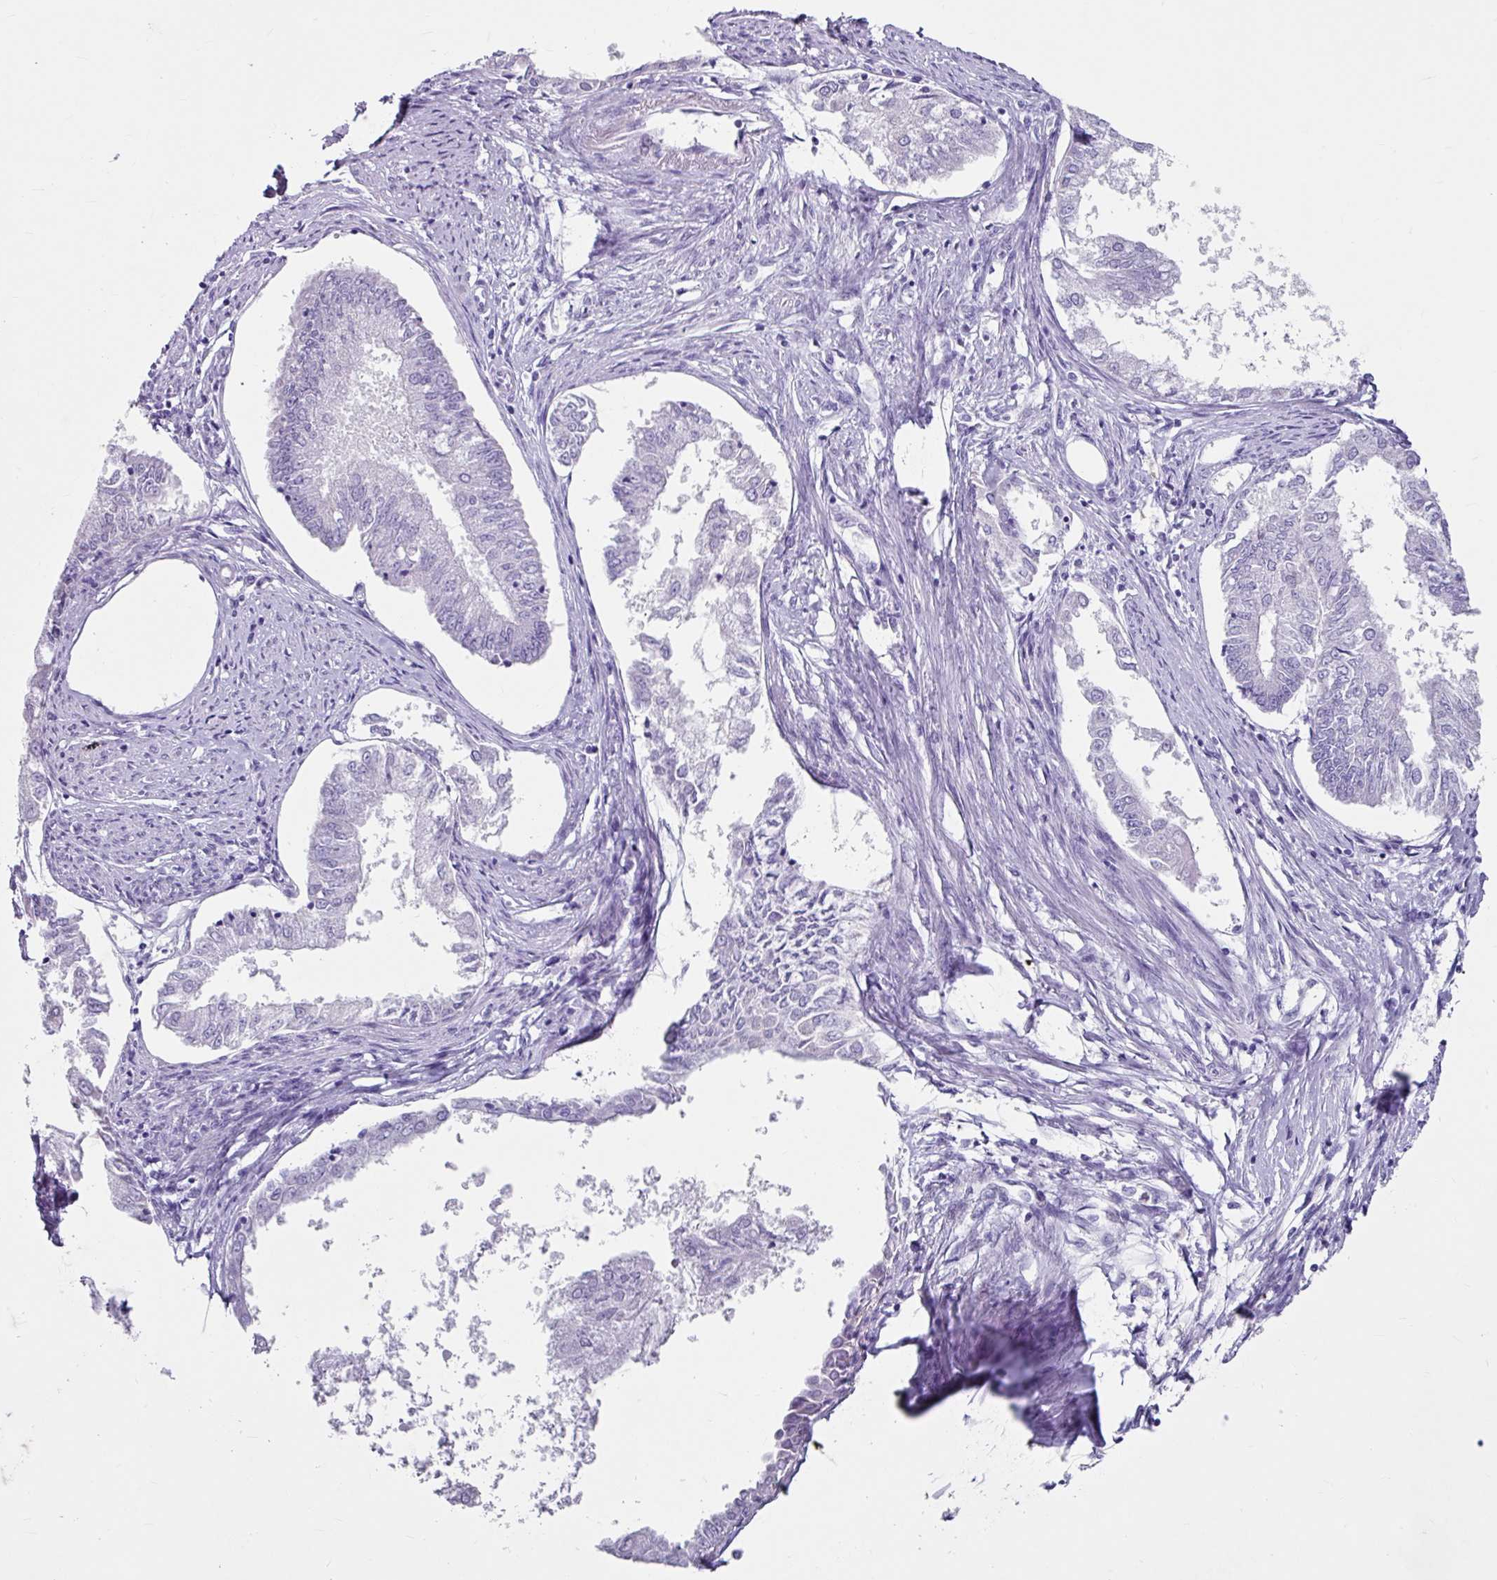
{"staining": {"intensity": "negative", "quantity": "none", "location": "none"}, "tissue": "endometrial cancer", "cell_type": "Tumor cells", "image_type": "cancer", "snomed": [{"axis": "morphology", "description": "Adenocarcinoma, NOS"}, {"axis": "topography", "description": "Endometrium"}], "caption": "This is an IHC photomicrograph of endometrial adenocarcinoma. There is no staining in tumor cells.", "gene": "ANKRD1", "patient": {"sex": "female", "age": 76}}